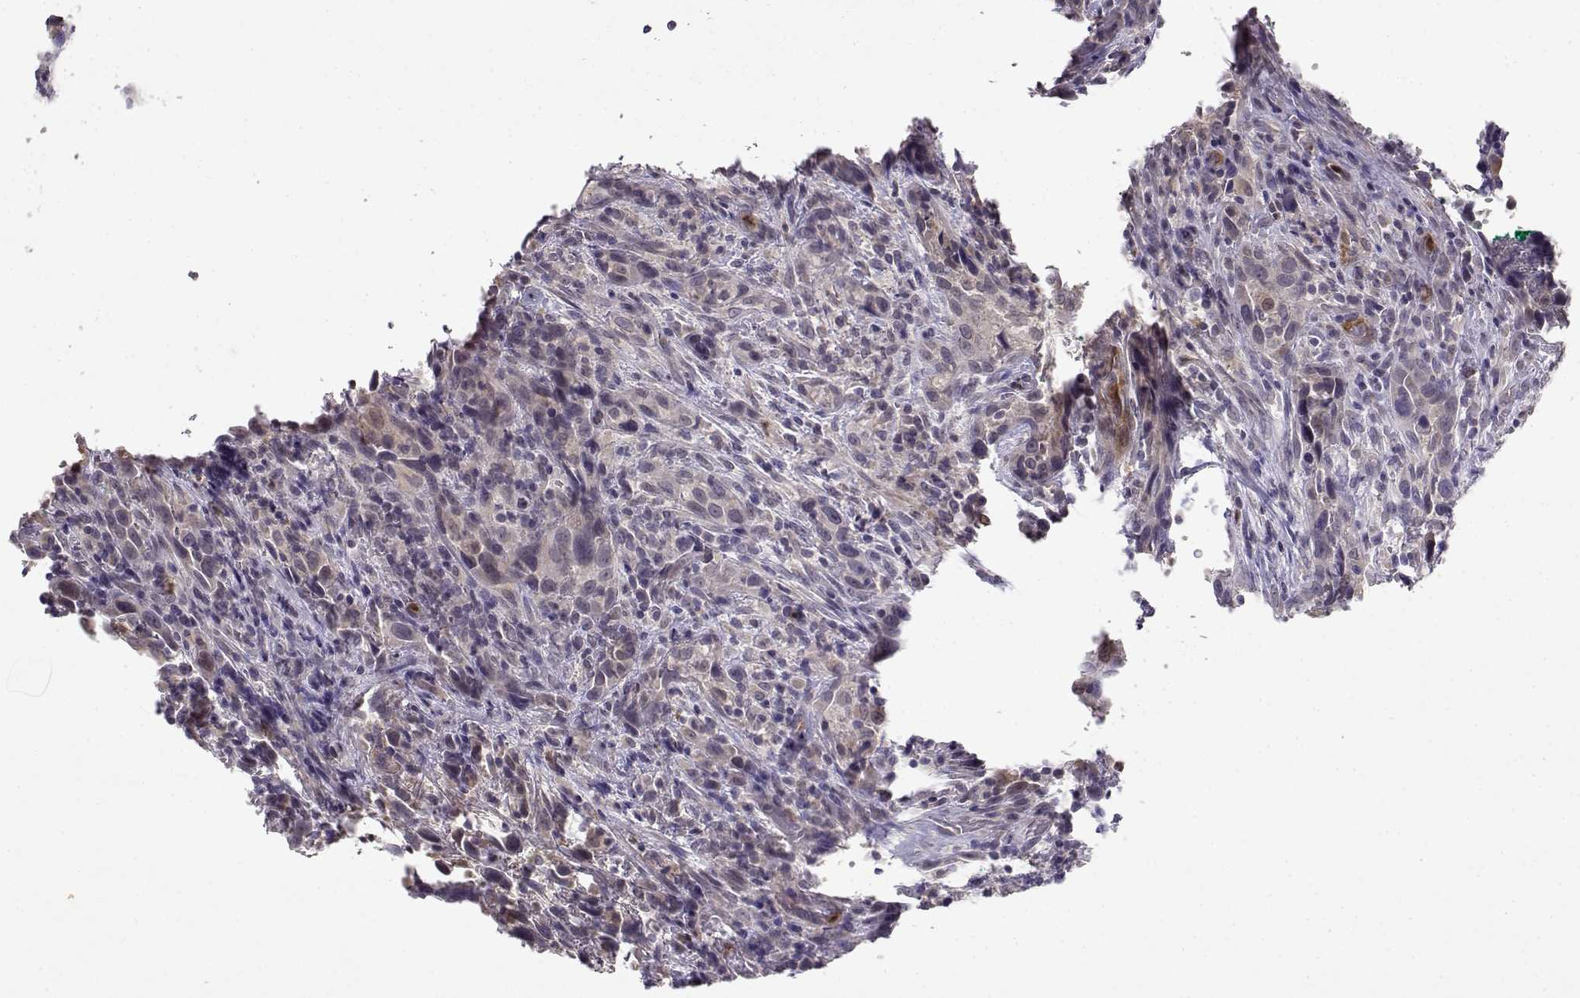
{"staining": {"intensity": "negative", "quantity": "none", "location": "none"}, "tissue": "urothelial cancer", "cell_type": "Tumor cells", "image_type": "cancer", "snomed": [{"axis": "morphology", "description": "Urothelial carcinoma, NOS"}, {"axis": "morphology", "description": "Urothelial carcinoma, High grade"}, {"axis": "topography", "description": "Urinary bladder"}], "caption": "This is a micrograph of immunohistochemistry (IHC) staining of urothelial cancer, which shows no expression in tumor cells. (DAB (3,3'-diaminobenzidine) IHC, high magnification).", "gene": "BMX", "patient": {"sex": "female", "age": 64}}